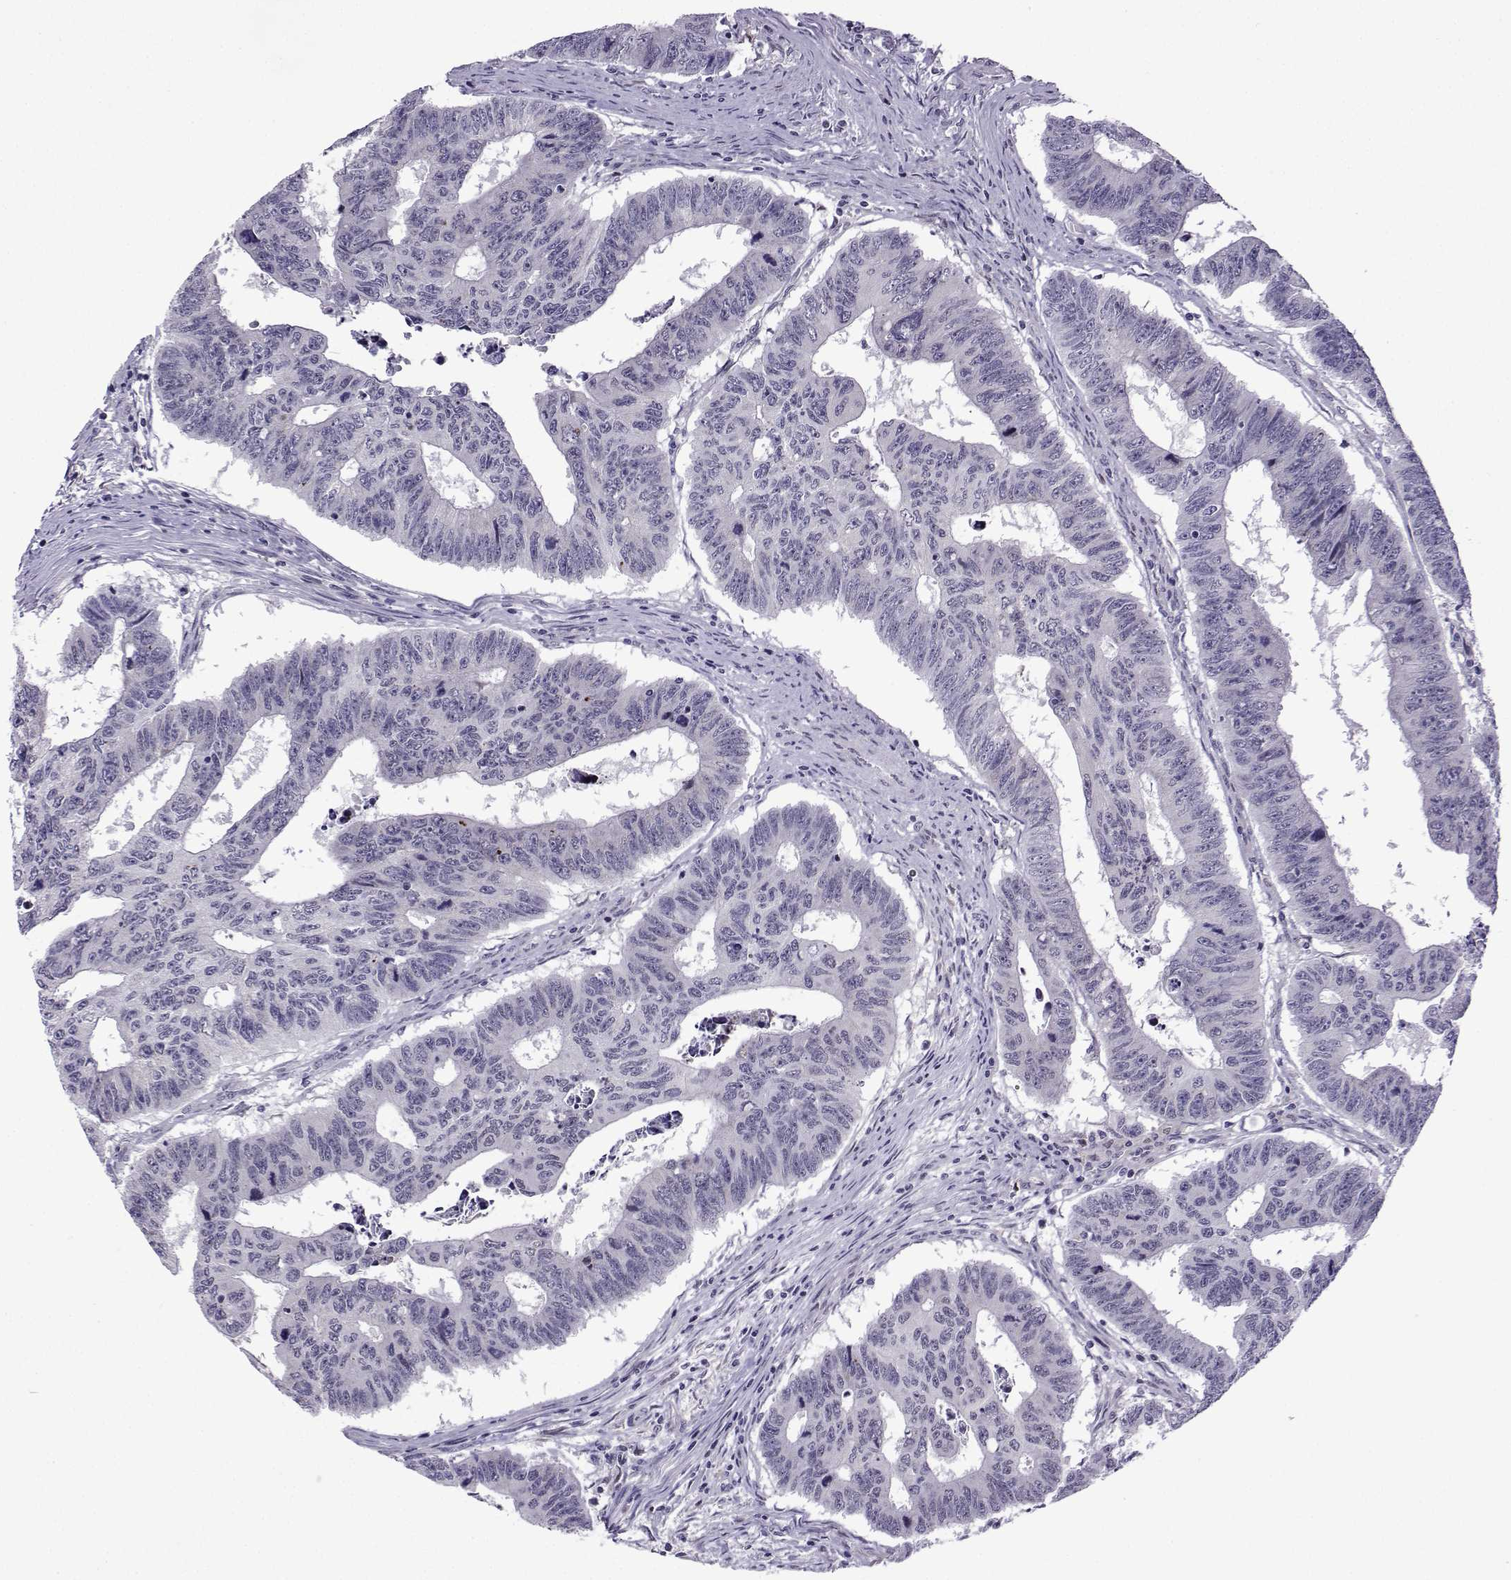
{"staining": {"intensity": "negative", "quantity": "none", "location": "none"}, "tissue": "colorectal cancer", "cell_type": "Tumor cells", "image_type": "cancer", "snomed": [{"axis": "morphology", "description": "Adenocarcinoma, NOS"}, {"axis": "topography", "description": "Appendix"}, {"axis": "topography", "description": "Colon"}, {"axis": "topography", "description": "Cecum"}, {"axis": "topography", "description": "Colon asc"}], "caption": "IHC of human colorectal adenocarcinoma reveals no staining in tumor cells.", "gene": "FGF3", "patient": {"sex": "female", "age": 85}}